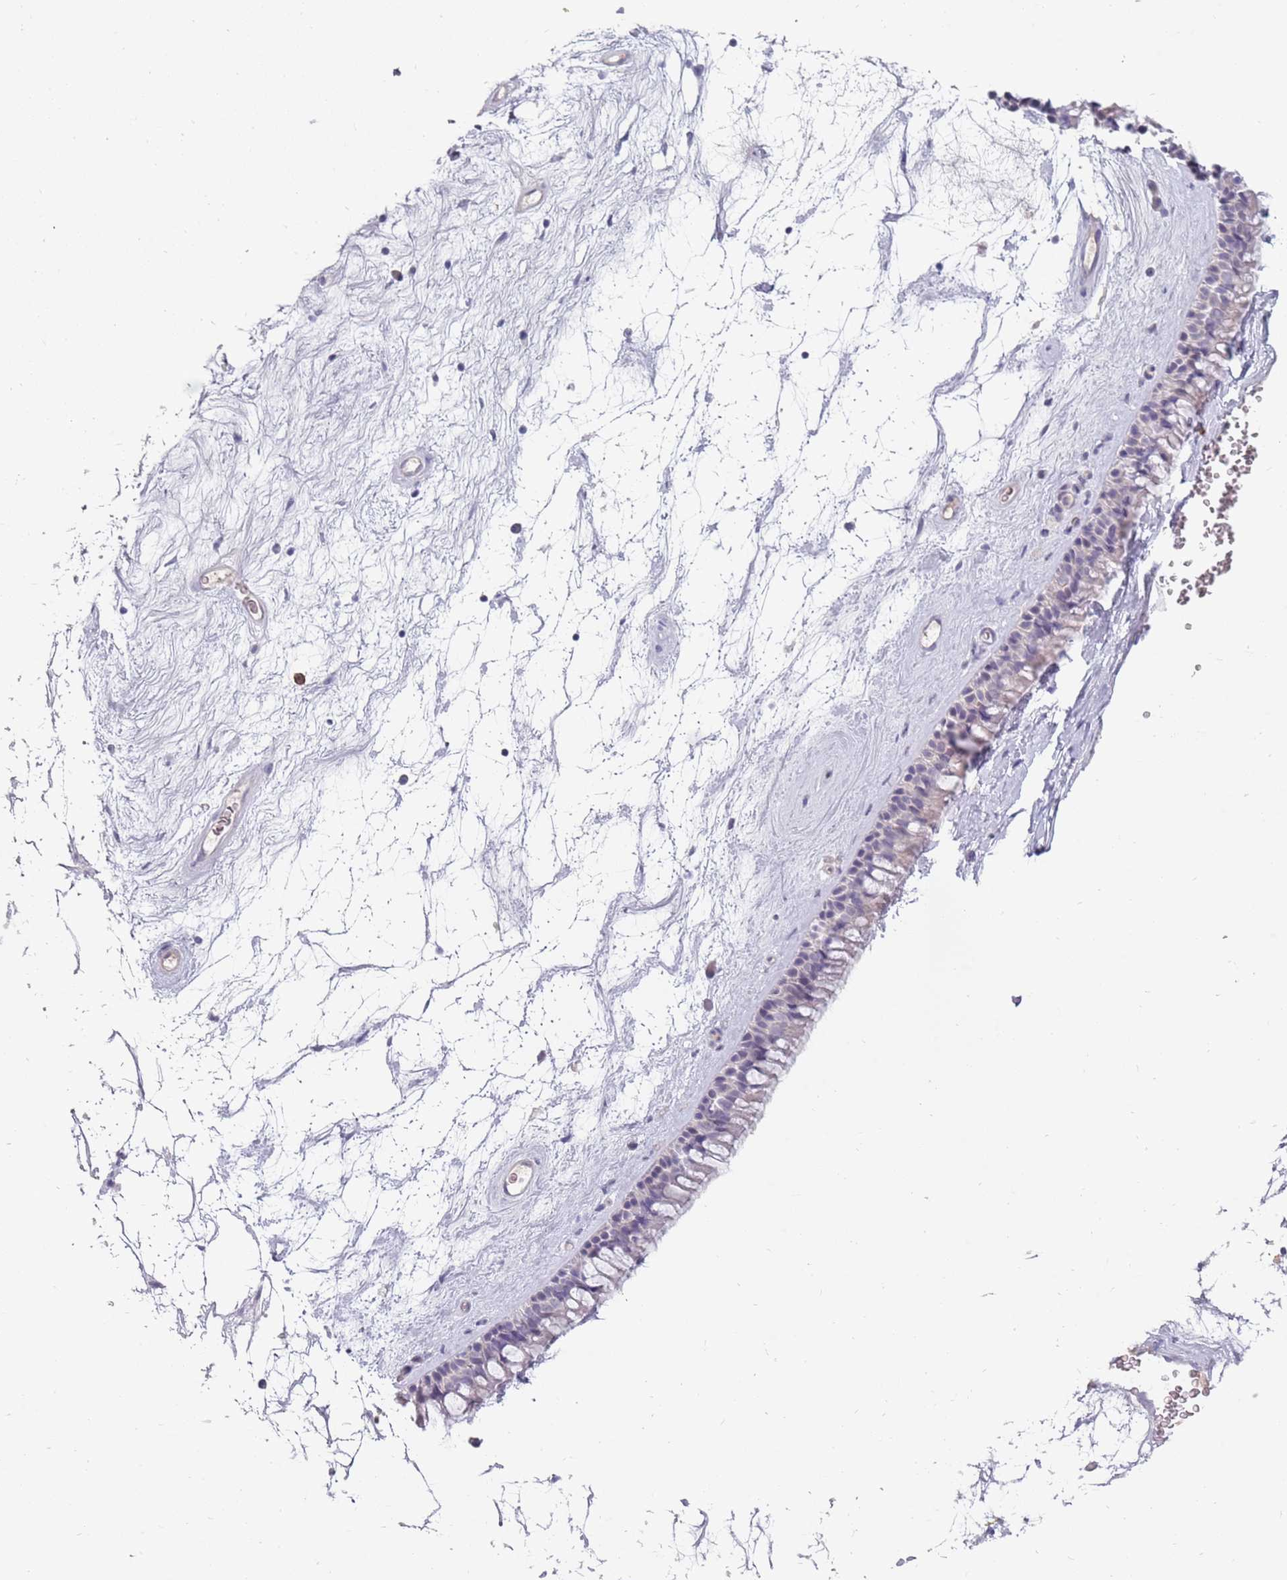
{"staining": {"intensity": "negative", "quantity": "none", "location": "none"}, "tissue": "nasopharynx", "cell_type": "Respiratory epithelial cells", "image_type": "normal", "snomed": [{"axis": "morphology", "description": "Normal tissue, NOS"}, {"axis": "topography", "description": "Nasopharynx"}], "caption": "The photomicrograph displays no significant expression in respiratory epithelial cells of nasopharynx. The staining is performed using DAB brown chromogen with nuclei counter-stained in using hematoxylin.", "gene": "DDX4", "patient": {"sex": "male", "age": 64}}